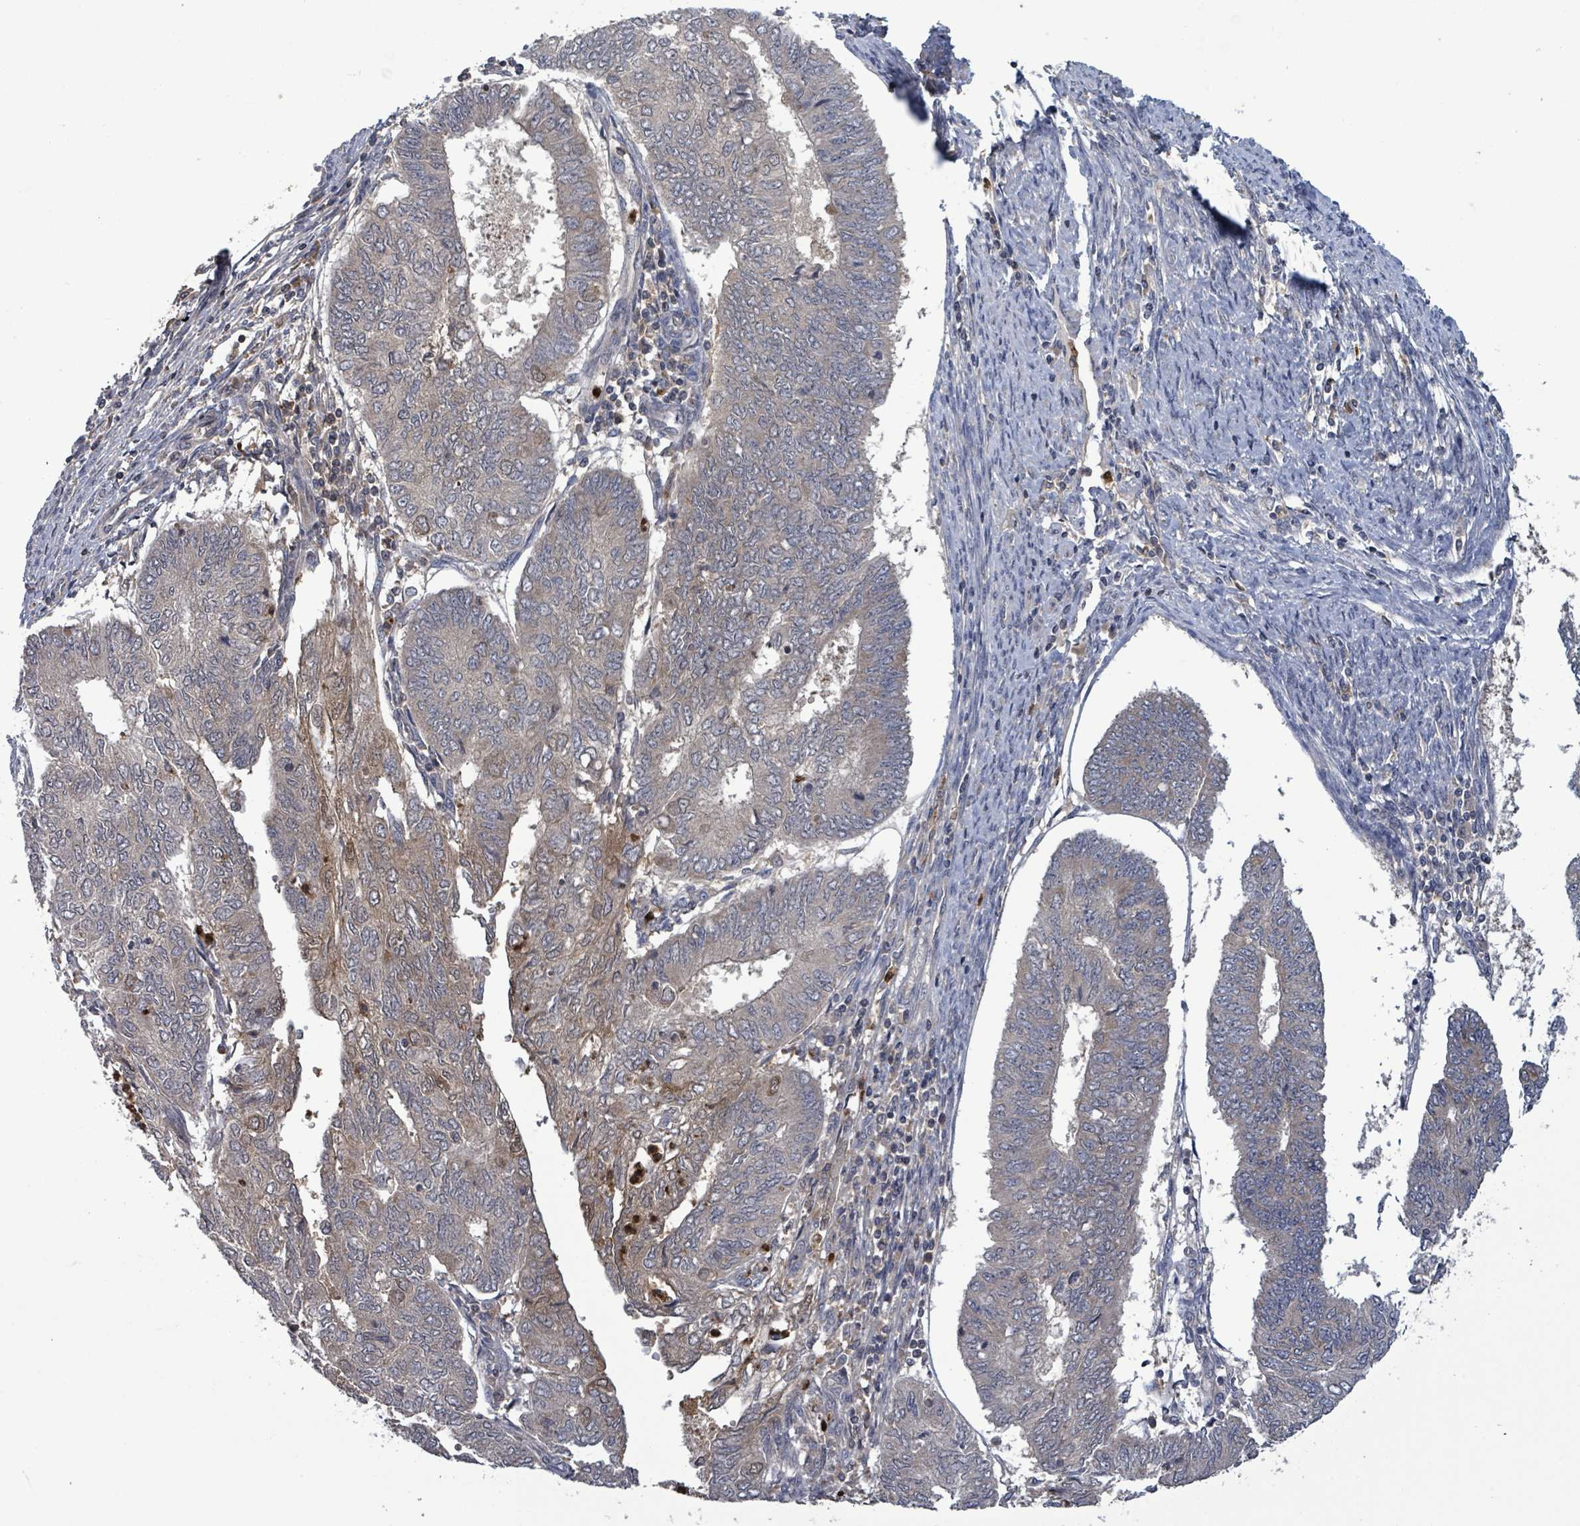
{"staining": {"intensity": "weak", "quantity": "25%-75%", "location": "cytoplasmic/membranous"}, "tissue": "endometrial cancer", "cell_type": "Tumor cells", "image_type": "cancer", "snomed": [{"axis": "morphology", "description": "Adenocarcinoma, NOS"}, {"axis": "topography", "description": "Endometrium"}], "caption": "About 25%-75% of tumor cells in human endometrial cancer (adenocarcinoma) show weak cytoplasmic/membranous protein positivity as visualized by brown immunohistochemical staining.", "gene": "SERPINE3", "patient": {"sex": "female", "age": 68}}